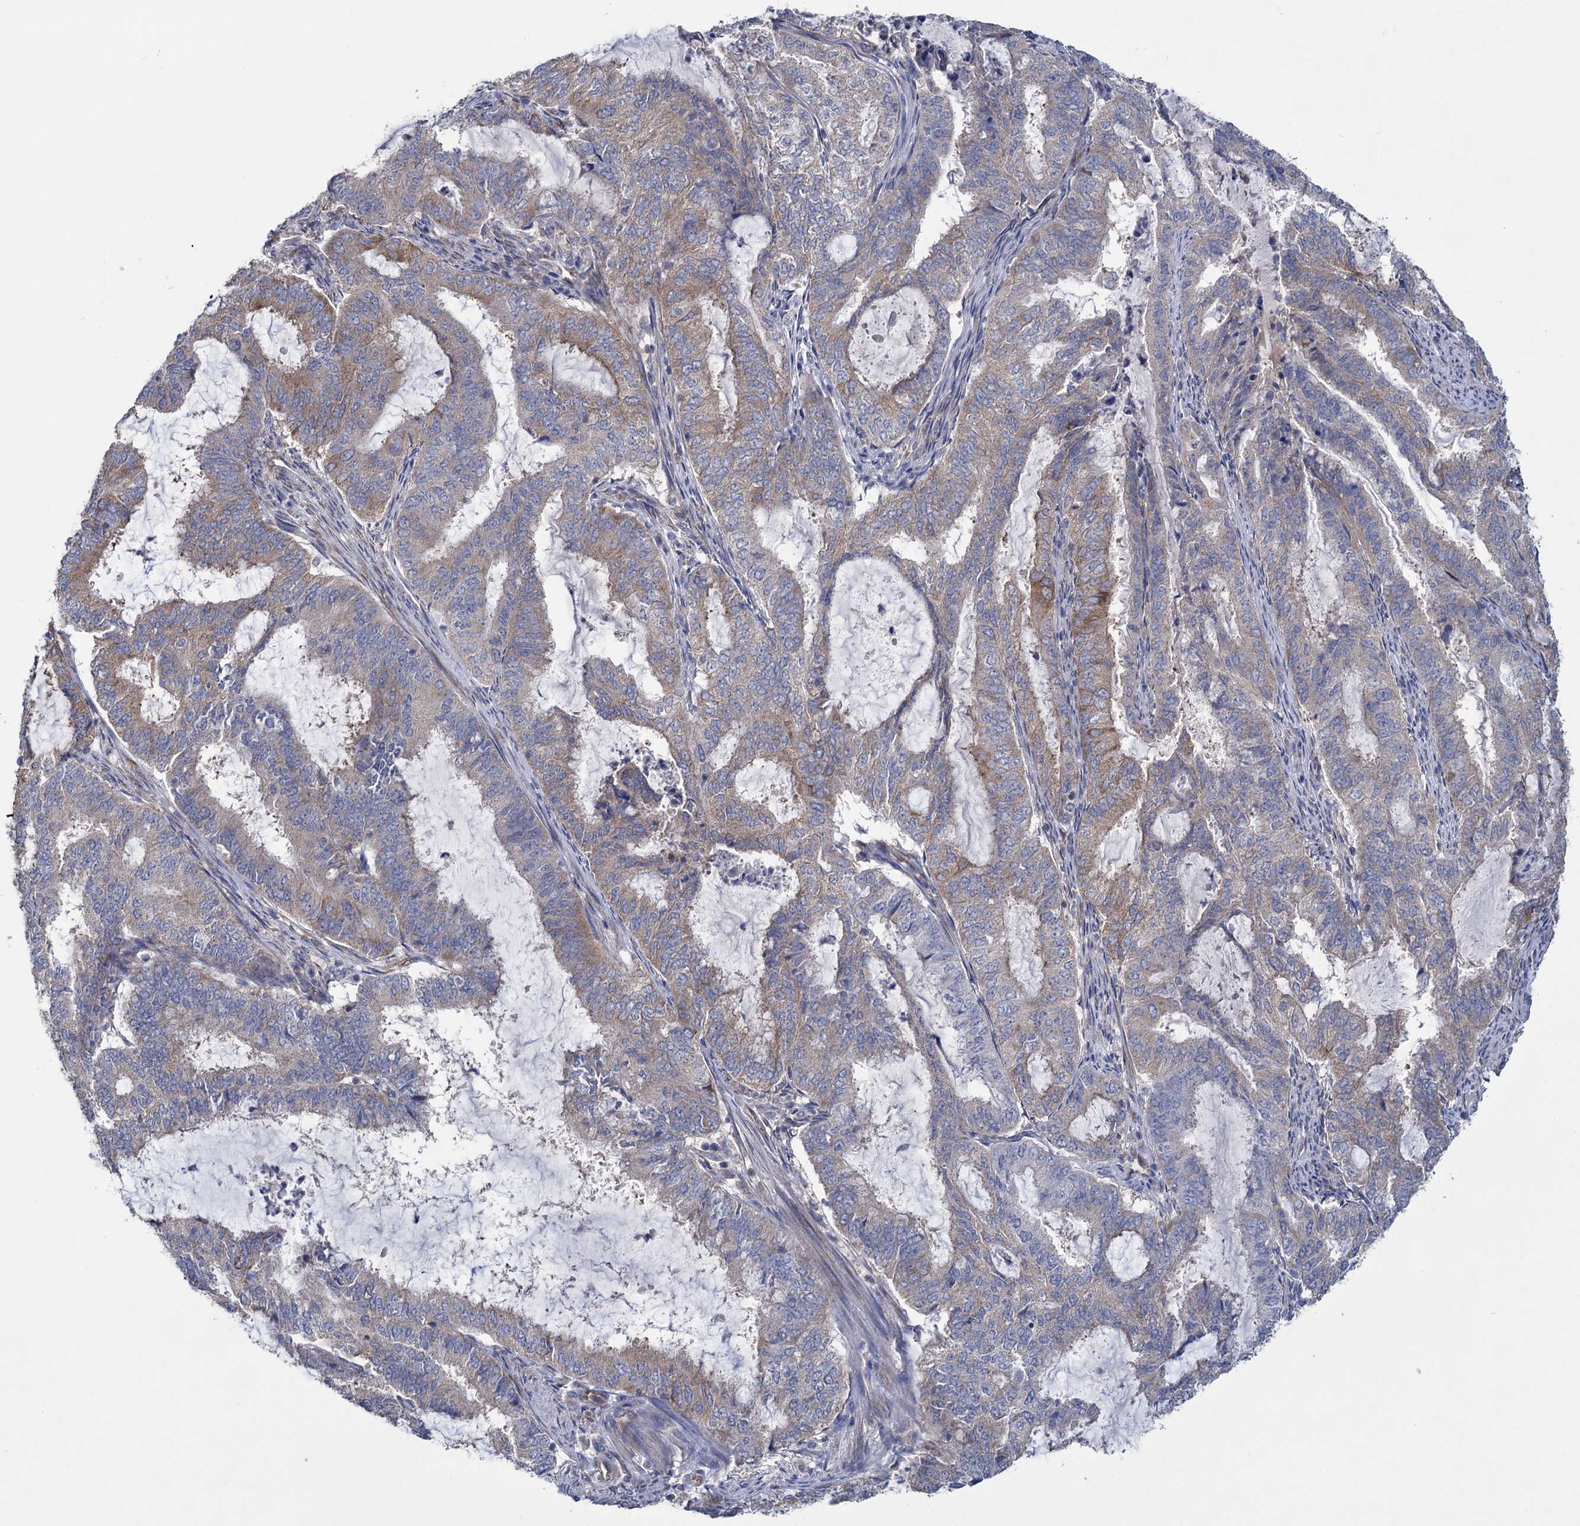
{"staining": {"intensity": "weak", "quantity": ">75%", "location": "cytoplasmic/membranous"}, "tissue": "endometrial cancer", "cell_type": "Tumor cells", "image_type": "cancer", "snomed": [{"axis": "morphology", "description": "Adenocarcinoma, NOS"}, {"axis": "topography", "description": "Endometrium"}], "caption": "This is a photomicrograph of immunohistochemistry (IHC) staining of adenocarcinoma (endometrial), which shows weak positivity in the cytoplasmic/membranous of tumor cells.", "gene": "GSTM2", "patient": {"sex": "female", "age": 51}}